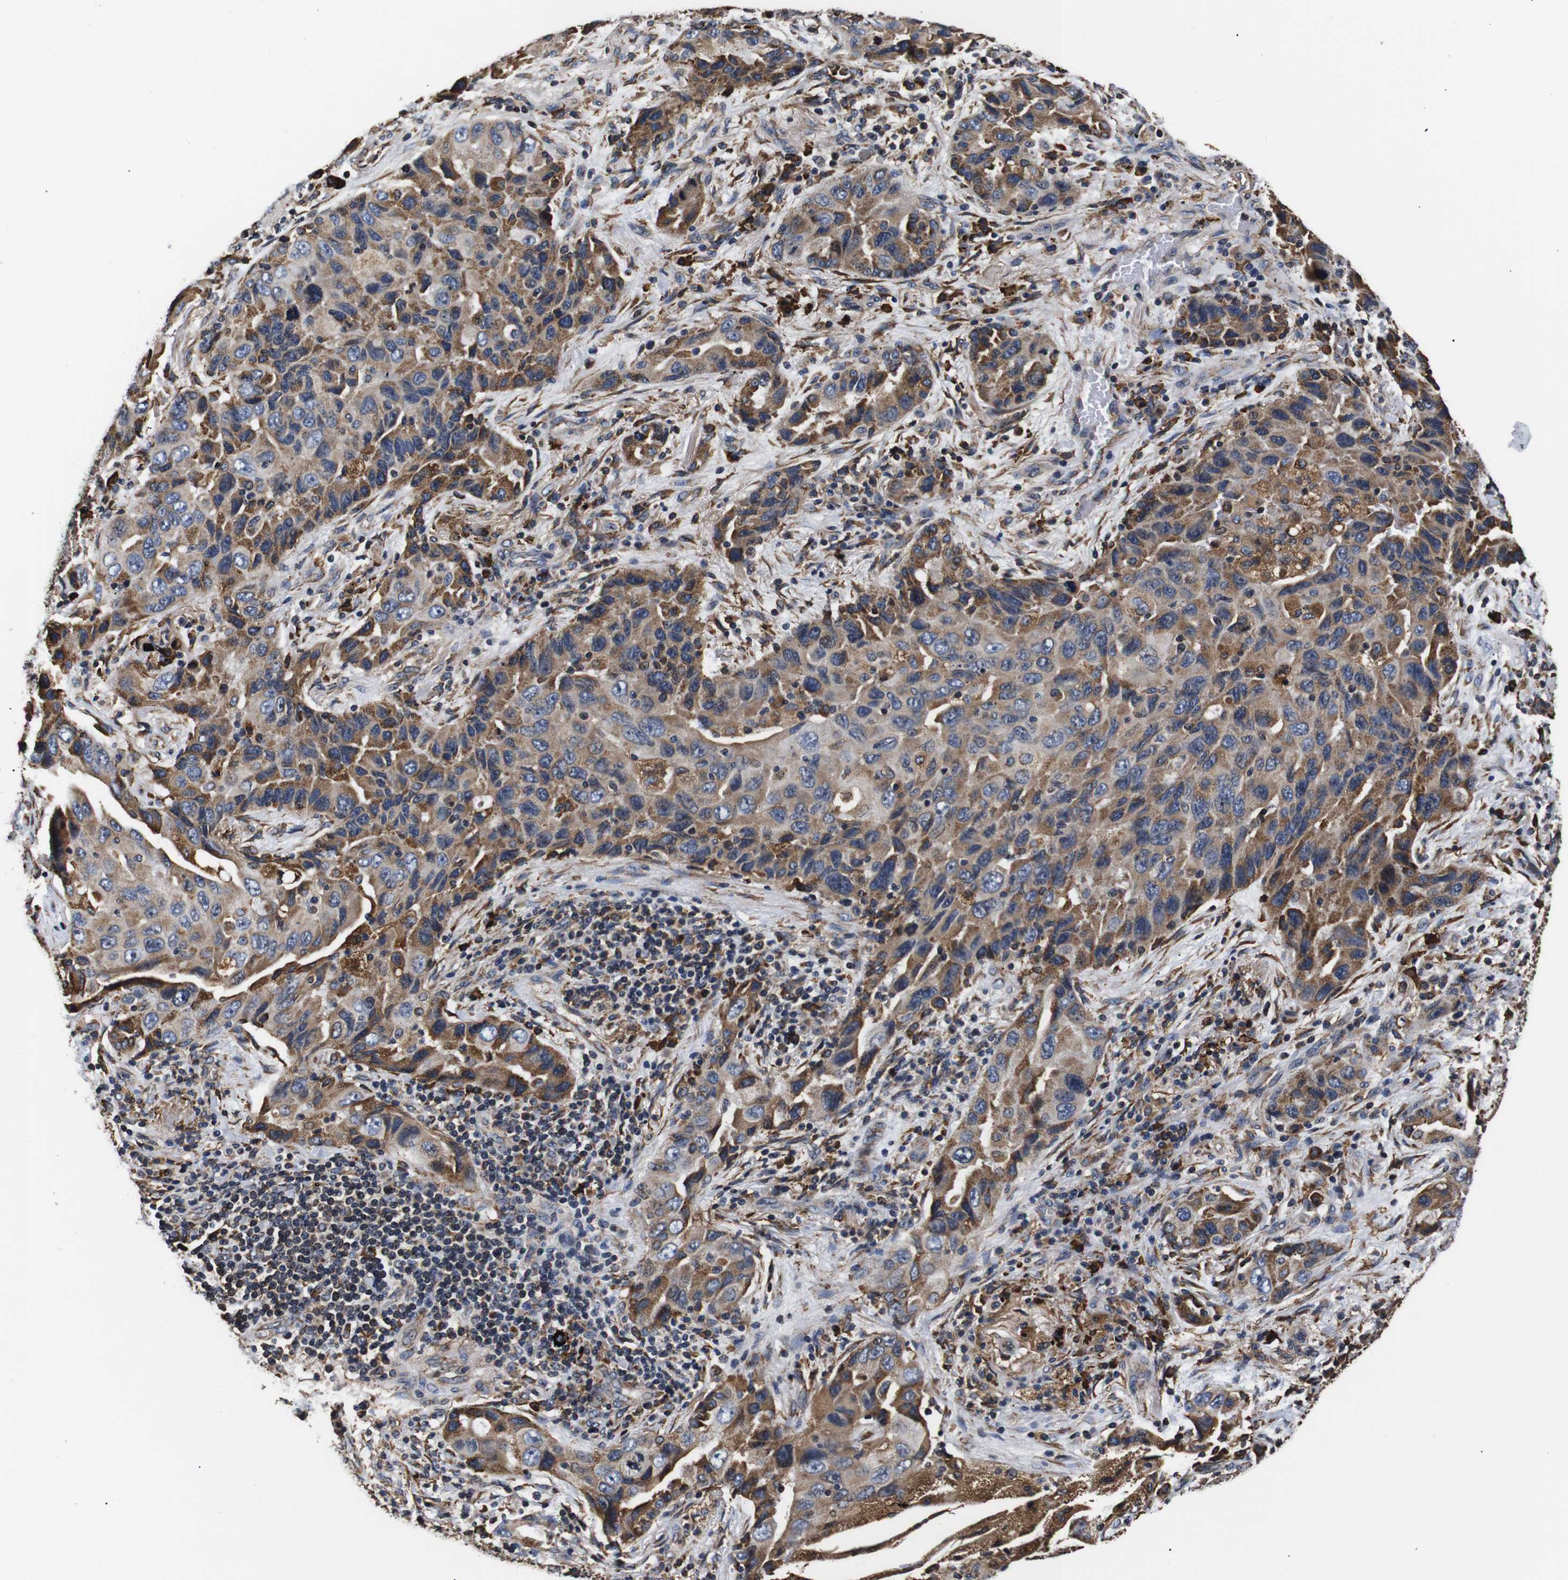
{"staining": {"intensity": "moderate", "quantity": ">75%", "location": "cytoplasmic/membranous"}, "tissue": "lung cancer", "cell_type": "Tumor cells", "image_type": "cancer", "snomed": [{"axis": "morphology", "description": "Adenocarcinoma, NOS"}, {"axis": "topography", "description": "Lung"}], "caption": "DAB immunohistochemical staining of human lung adenocarcinoma exhibits moderate cytoplasmic/membranous protein expression in approximately >75% of tumor cells. (DAB (3,3'-diaminobenzidine) IHC with brightfield microscopy, high magnification).", "gene": "HHIP", "patient": {"sex": "female", "age": 65}}